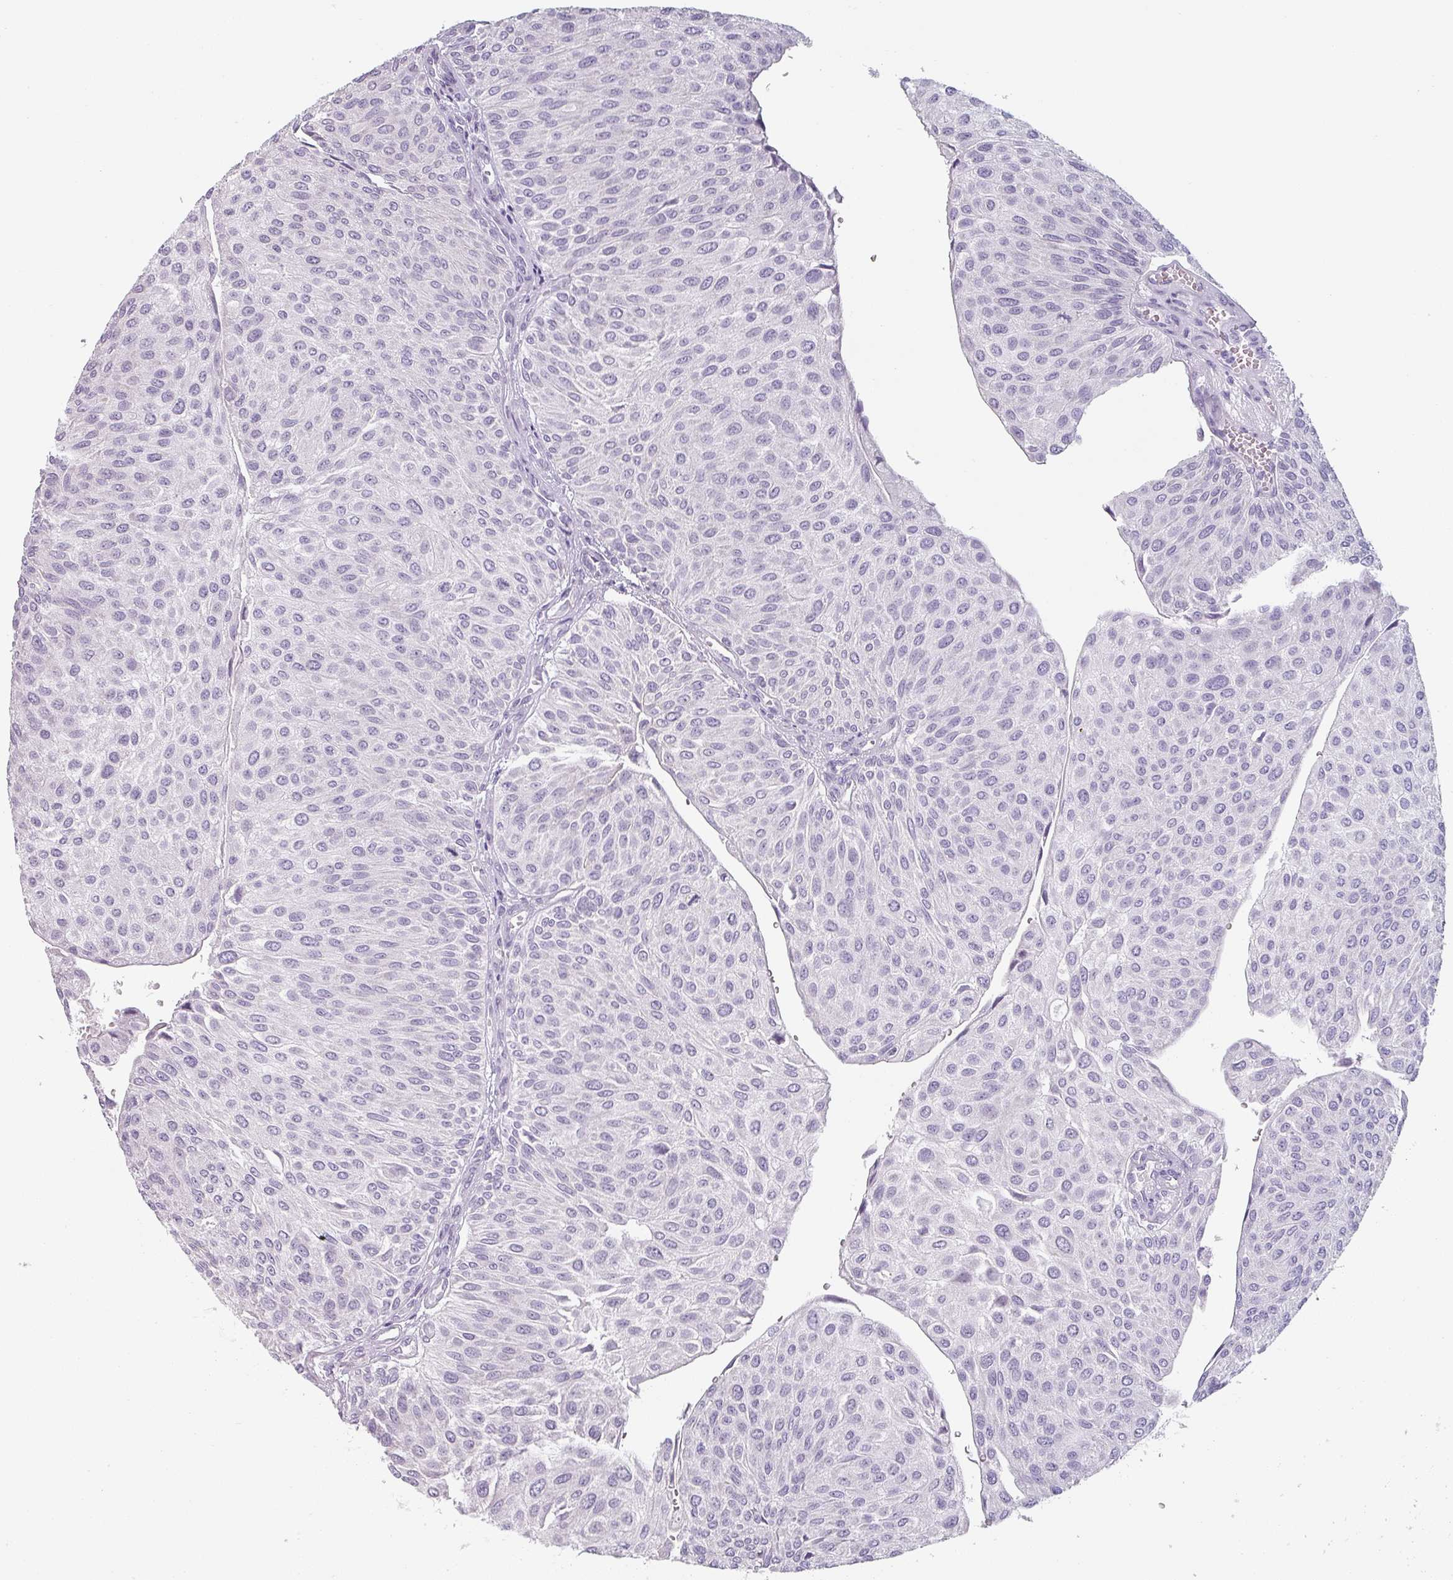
{"staining": {"intensity": "negative", "quantity": "none", "location": "none"}, "tissue": "urothelial cancer", "cell_type": "Tumor cells", "image_type": "cancer", "snomed": [{"axis": "morphology", "description": "Urothelial carcinoma, NOS"}, {"axis": "topography", "description": "Urinary bladder"}], "caption": "Histopathology image shows no significant protein positivity in tumor cells of urothelial cancer. (Immunohistochemistry (ihc), brightfield microscopy, high magnification).", "gene": "SFTPA1", "patient": {"sex": "male", "age": 67}}